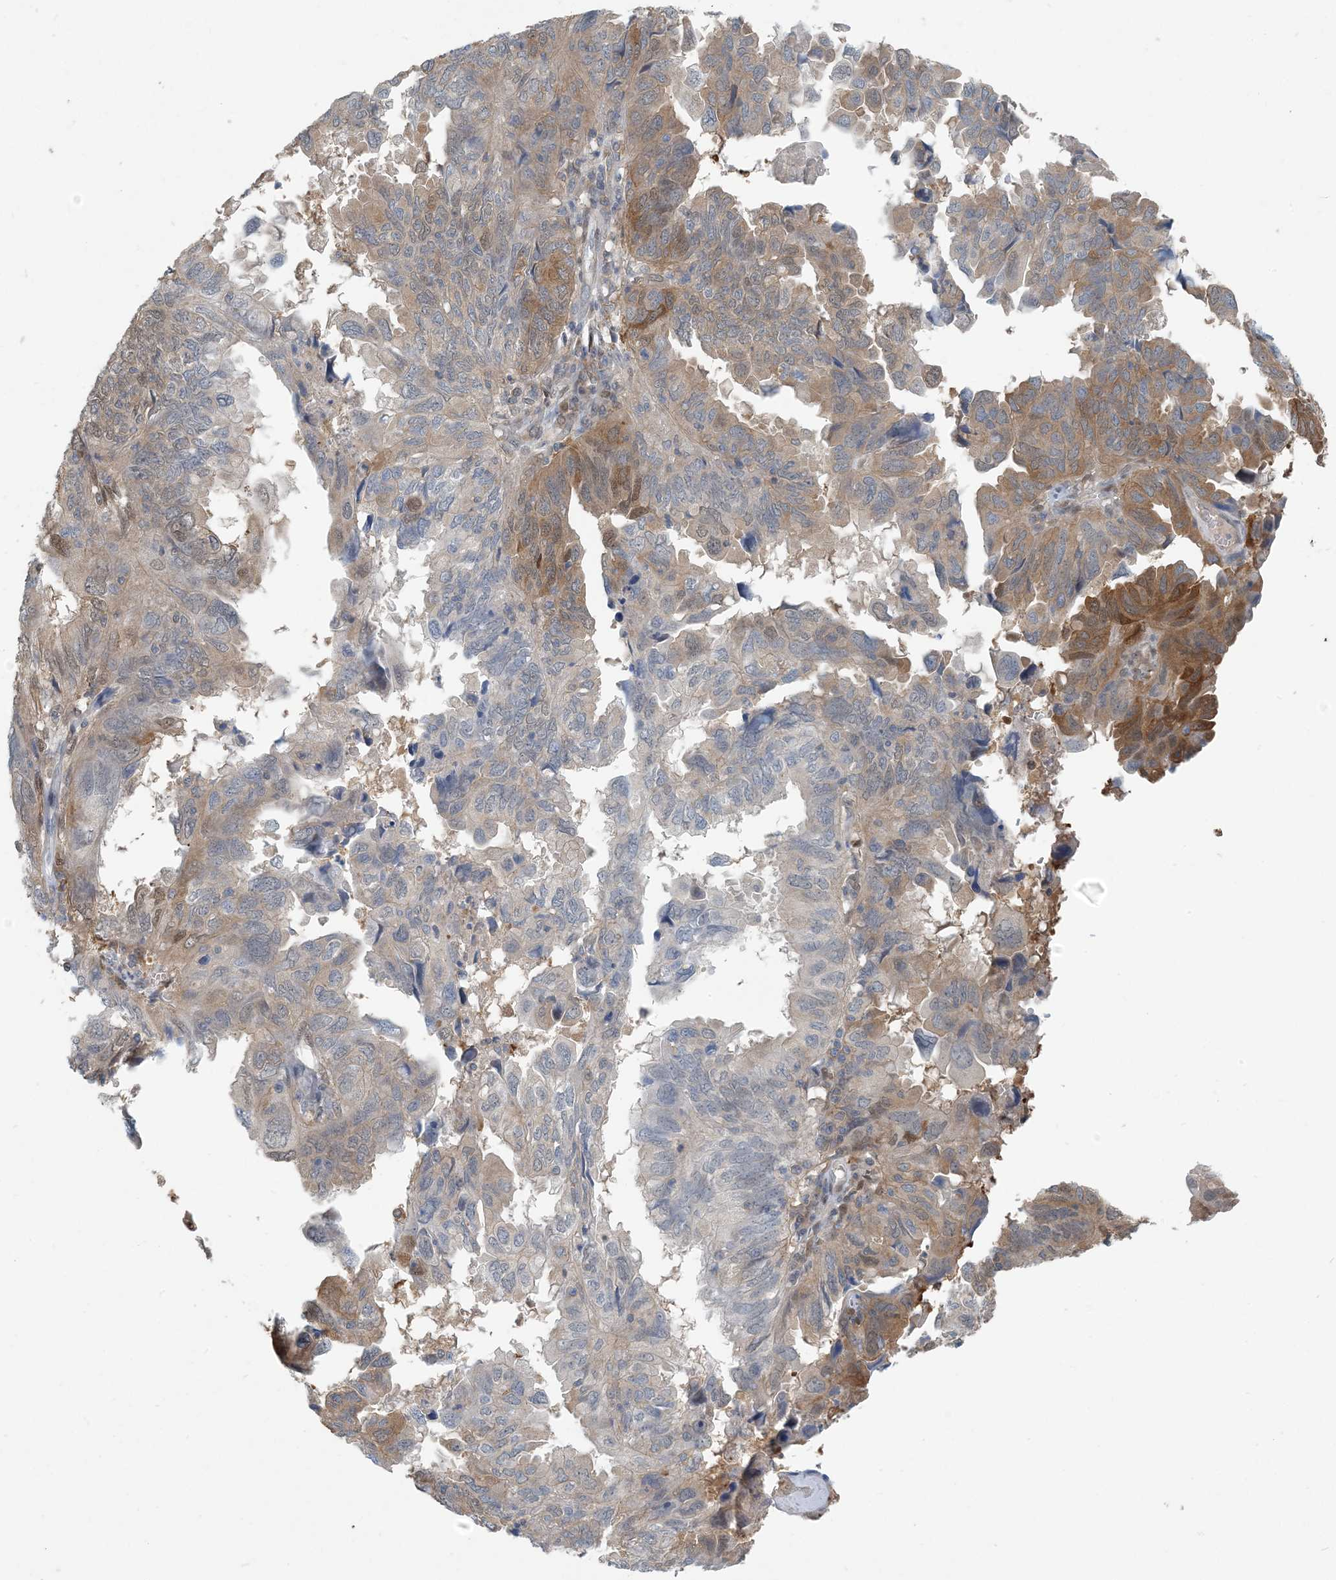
{"staining": {"intensity": "strong", "quantity": "<25%", "location": "cytoplasmic/membranous,nuclear"}, "tissue": "endometrial cancer", "cell_type": "Tumor cells", "image_type": "cancer", "snomed": [{"axis": "morphology", "description": "Adenocarcinoma, NOS"}, {"axis": "topography", "description": "Uterus"}], "caption": "This micrograph reveals endometrial adenocarcinoma stained with immunohistochemistry to label a protein in brown. The cytoplasmic/membranous and nuclear of tumor cells show strong positivity for the protein. Nuclei are counter-stained blue.", "gene": "ZC3H12A", "patient": {"sex": "female", "age": 77}}